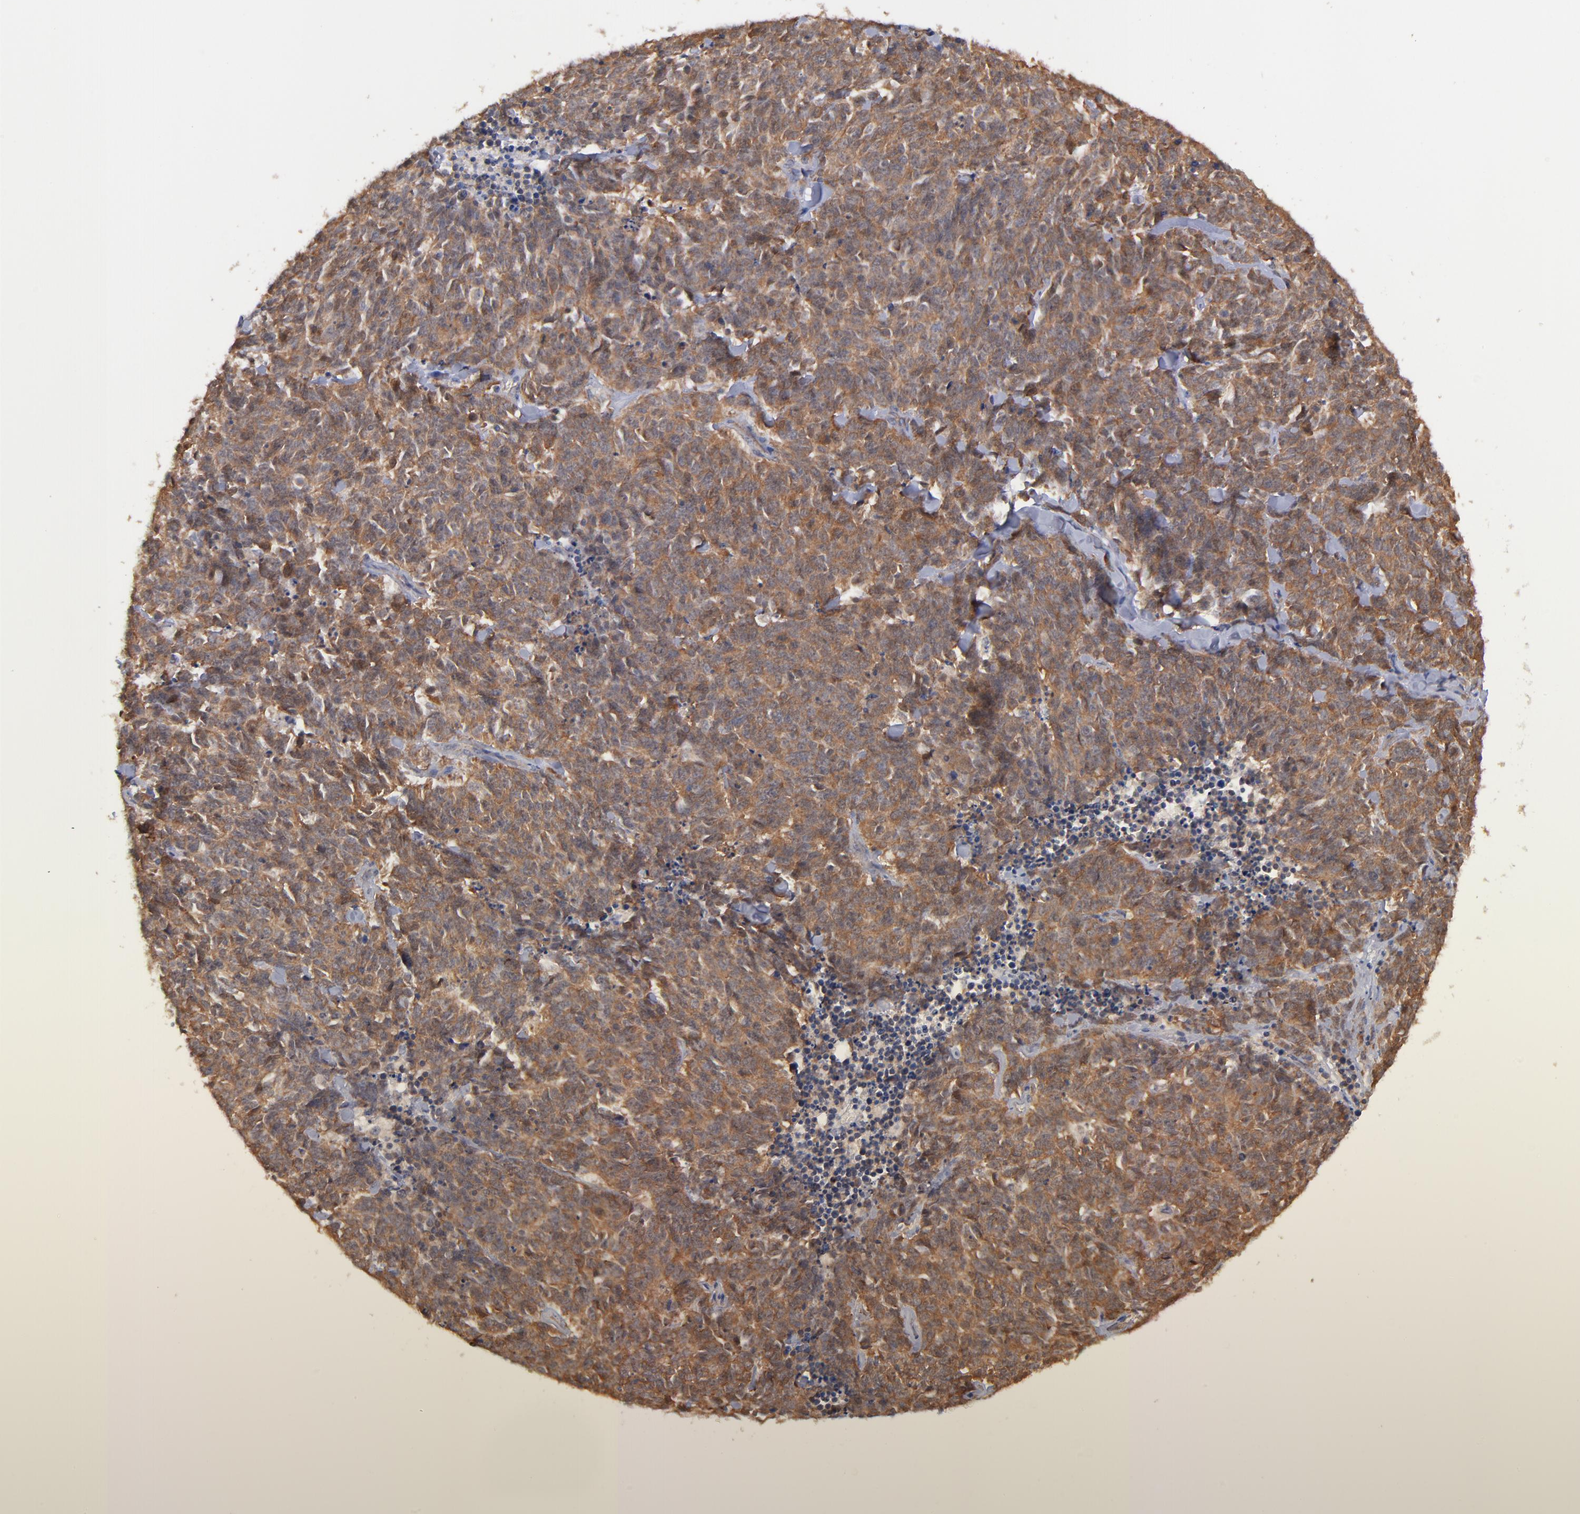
{"staining": {"intensity": "moderate", "quantity": ">75%", "location": "cytoplasmic/membranous"}, "tissue": "lung cancer", "cell_type": "Tumor cells", "image_type": "cancer", "snomed": [{"axis": "morphology", "description": "Neoplasm, malignant, NOS"}, {"axis": "topography", "description": "Lung"}], "caption": "Brown immunohistochemical staining in human lung malignant neoplasm demonstrates moderate cytoplasmic/membranous staining in about >75% of tumor cells.", "gene": "STAP2", "patient": {"sex": "female", "age": 58}}